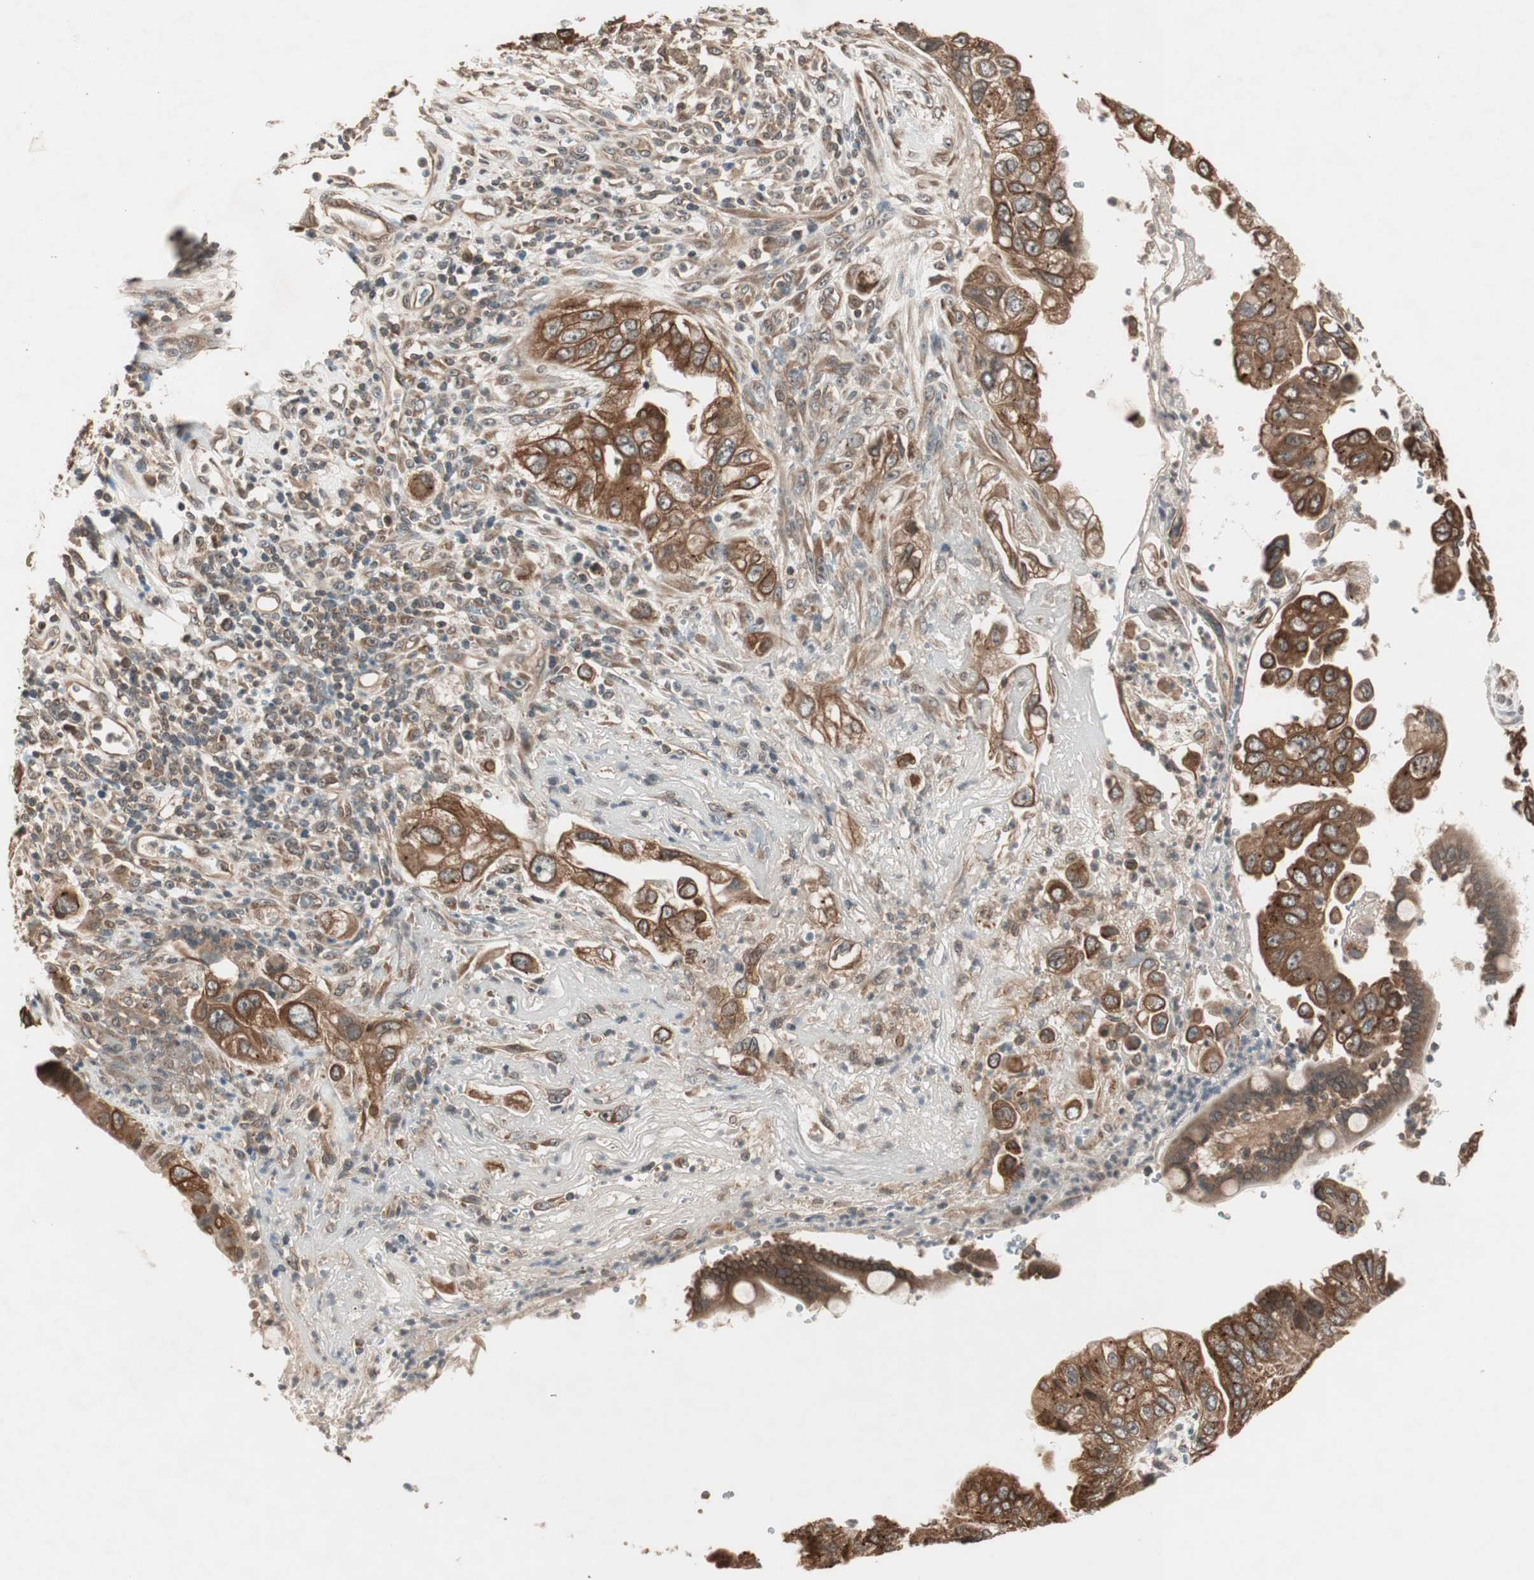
{"staining": {"intensity": "strong", "quantity": ">75%", "location": "cytoplasmic/membranous"}, "tissue": "pancreatic cancer", "cell_type": "Tumor cells", "image_type": "cancer", "snomed": [{"axis": "morphology", "description": "Normal tissue, NOS"}, {"axis": "topography", "description": "Lymph node"}], "caption": "This histopathology image shows pancreatic cancer stained with IHC to label a protein in brown. The cytoplasmic/membranous of tumor cells show strong positivity for the protein. Nuclei are counter-stained blue.", "gene": "FBXO5", "patient": {"sex": "male", "age": 50}}